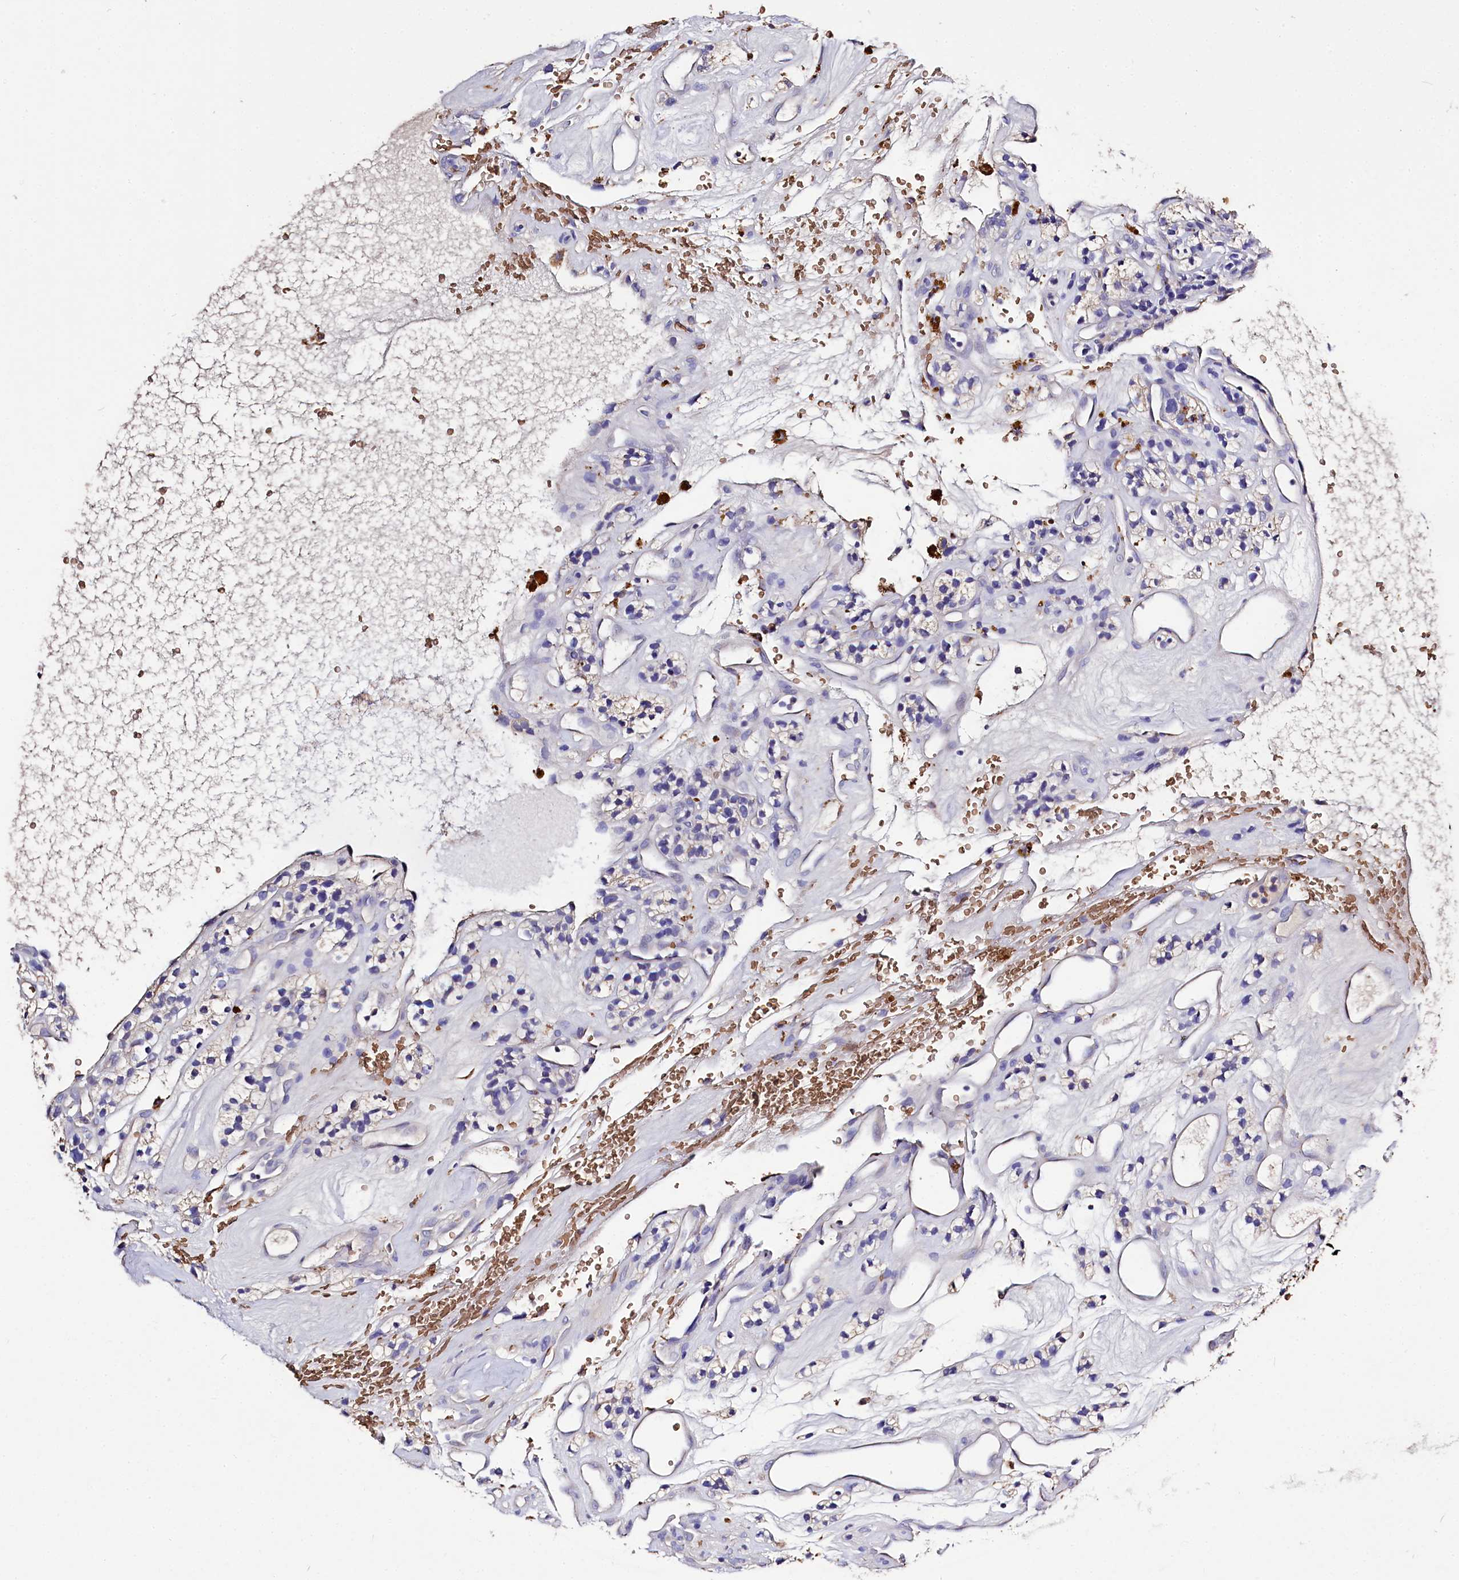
{"staining": {"intensity": "negative", "quantity": "none", "location": "none"}, "tissue": "renal cancer", "cell_type": "Tumor cells", "image_type": "cancer", "snomed": [{"axis": "morphology", "description": "Adenocarcinoma, NOS"}, {"axis": "topography", "description": "Kidney"}], "caption": "Immunohistochemistry histopathology image of human renal cancer (adenocarcinoma) stained for a protein (brown), which exhibits no staining in tumor cells. (DAB immunohistochemistry, high magnification).", "gene": "RPUSD3", "patient": {"sex": "female", "age": 57}}